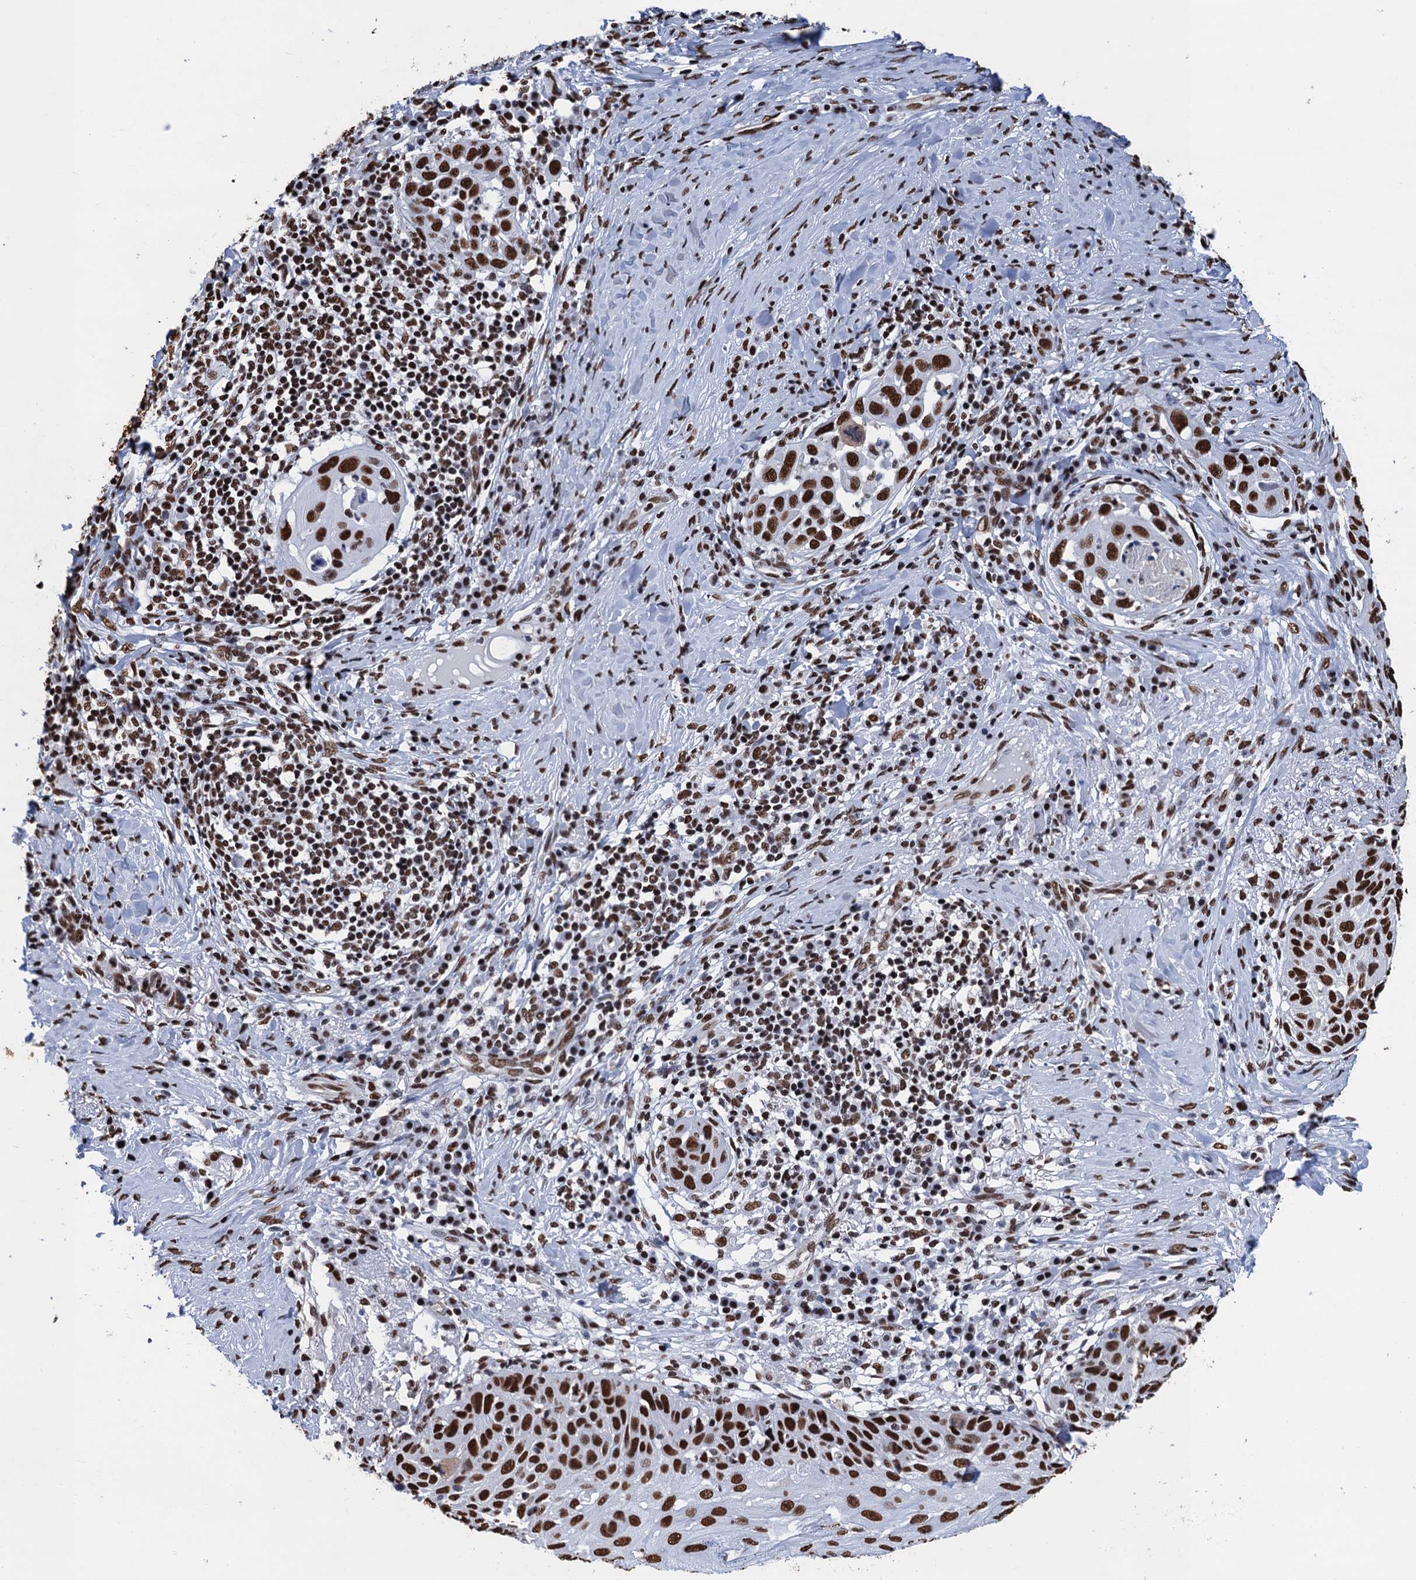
{"staining": {"intensity": "strong", "quantity": ">75%", "location": "nuclear"}, "tissue": "skin cancer", "cell_type": "Tumor cells", "image_type": "cancer", "snomed": [{"axis": "morphology", "description": "Squamous cell carcinoma, NOS"}, {"axis": "topography", "description": "Skin"}], "caption": "A micrograph showing strong nuclear positivity in about >75% of tumor cells in skin cancer (squamous cell carcinoma), as visualized by brown immunohistochemical staining.", "gene": "UBA2", "patient": {"sex": "female", "age": 44}}